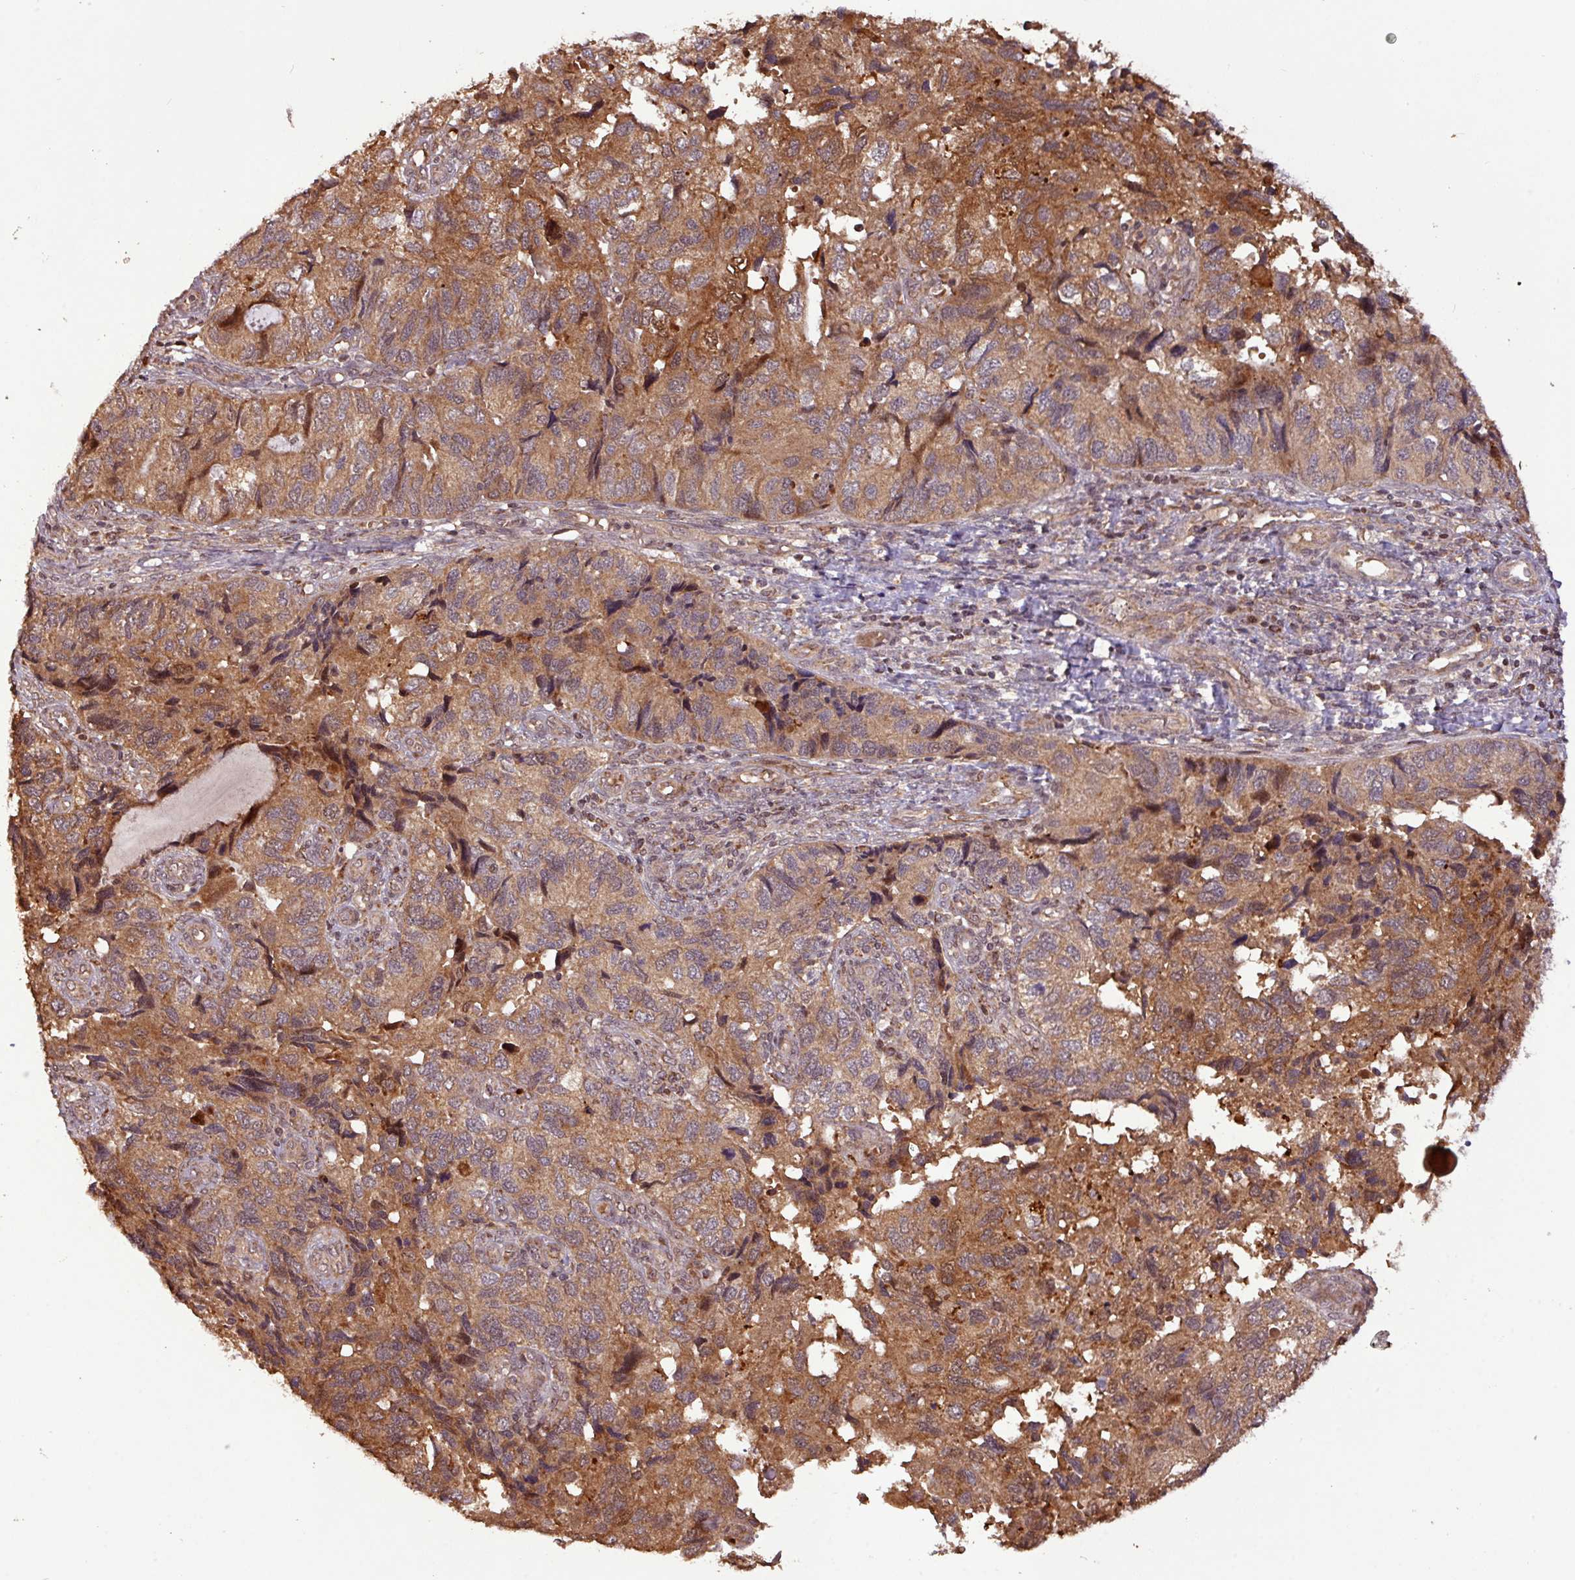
{"staining": {"intensity": "moderate", "quantity": ">75%", "location": "cytoplasmic/membranous"}, "tissue": "endometrial cancer", "cell_type": "Tumor cells", "image_type": "cancer", "snomed": [{"axis": "morphology", "description": "Carcinoma, NOS"}, {"axis": "topography", "description": "Uterus"}], "caption": "Human endometrial carcinoma stained with a brown dye shows moderate cytoplasmic/membranous positive staining in about >75% of tumor cells.", "gene": "YPEL3", "patient": {"sex": "female", "age": 76}}